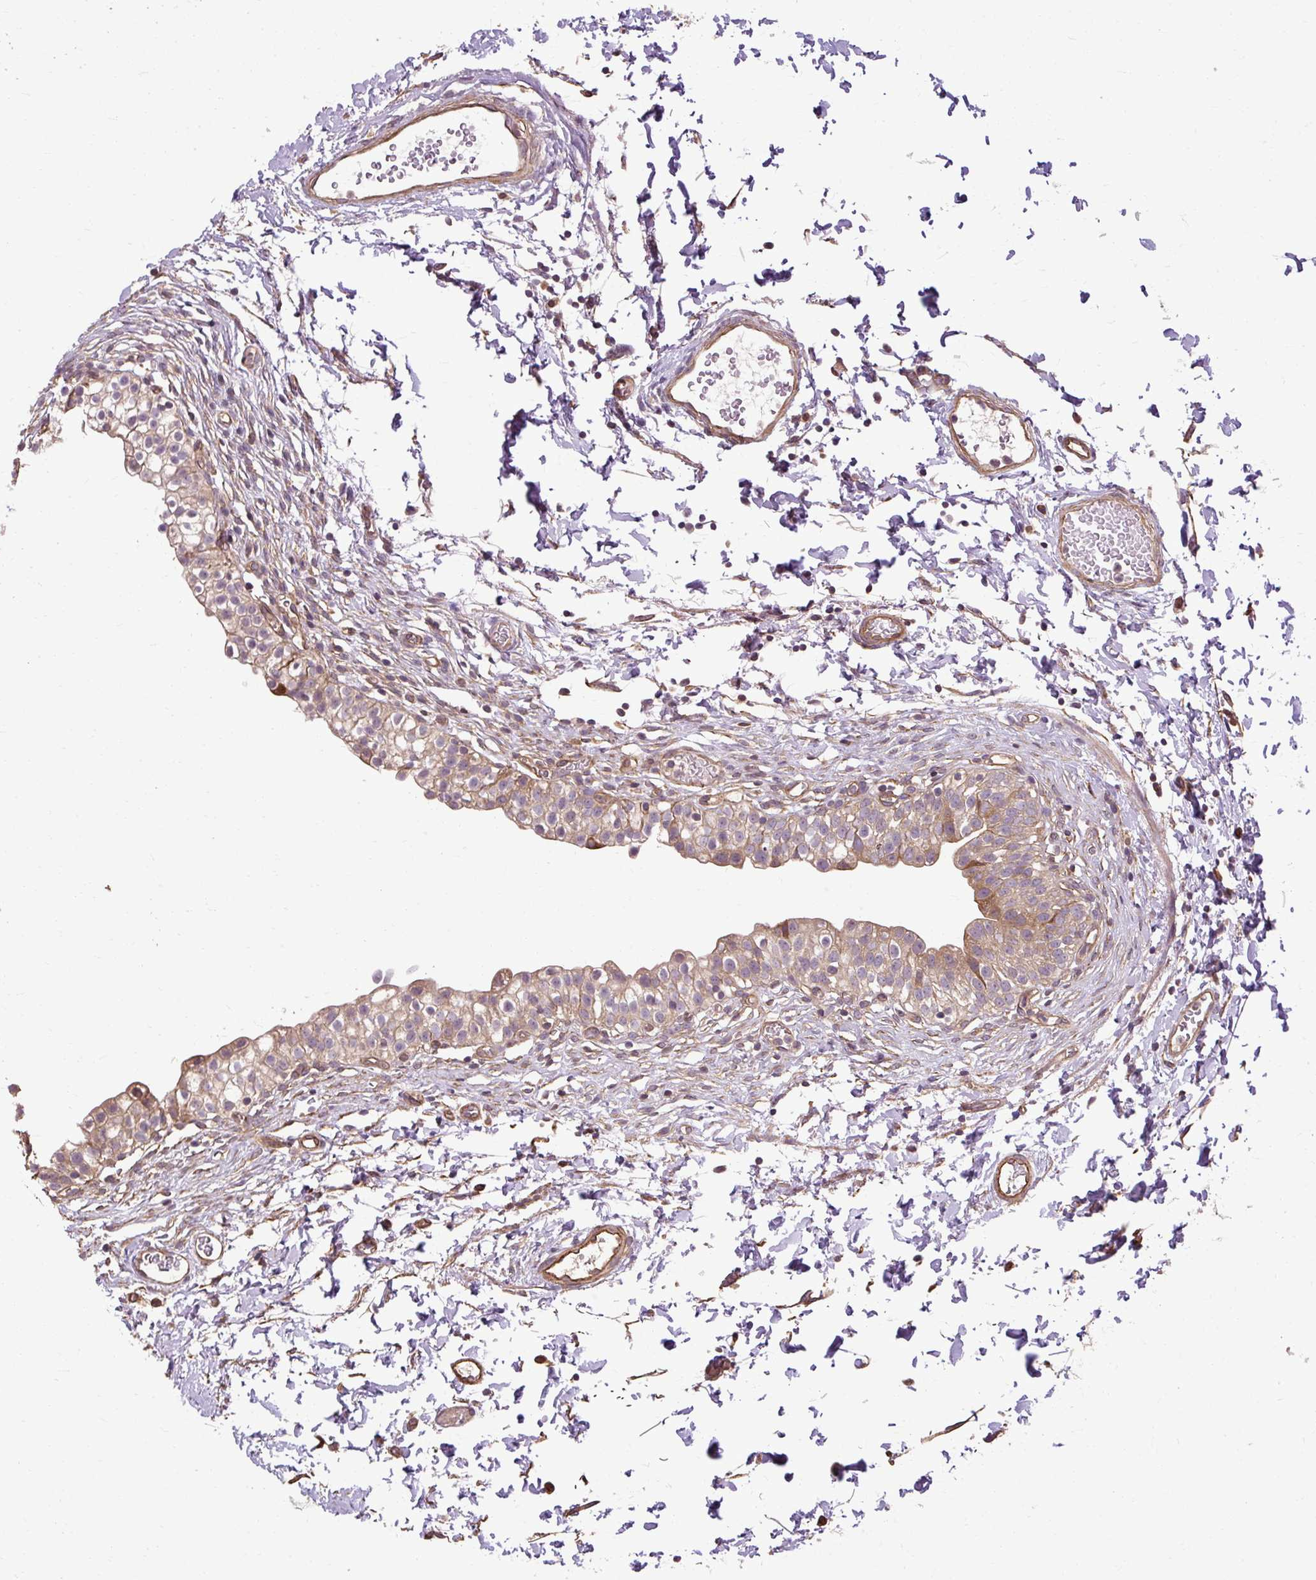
{"staining": {"intensity": "moderate", "quantity": ">75%", "location": "cytoplasmic/membranous"}, "tissue": "urinary bladder", "cell_type": "Urothelial cells", "image_type": "normal", "snomed": [{"axis": "morphology", "description": "Normal tissue, NOS"}, {"axis": "topography", "description": "Urinary bladder"}, {"axis": "topography", "description": "Peripheral nerve tissue"}], "caption": "The histopathology image exhibits immunohistochemical staining of normal urinary bladder. There is moderate cytoplasmic/membranous staining is appreciated in about >75% of urothelial cells.", "gene": "FLRT1", "patient": {"sex": "male", "age": 55}}